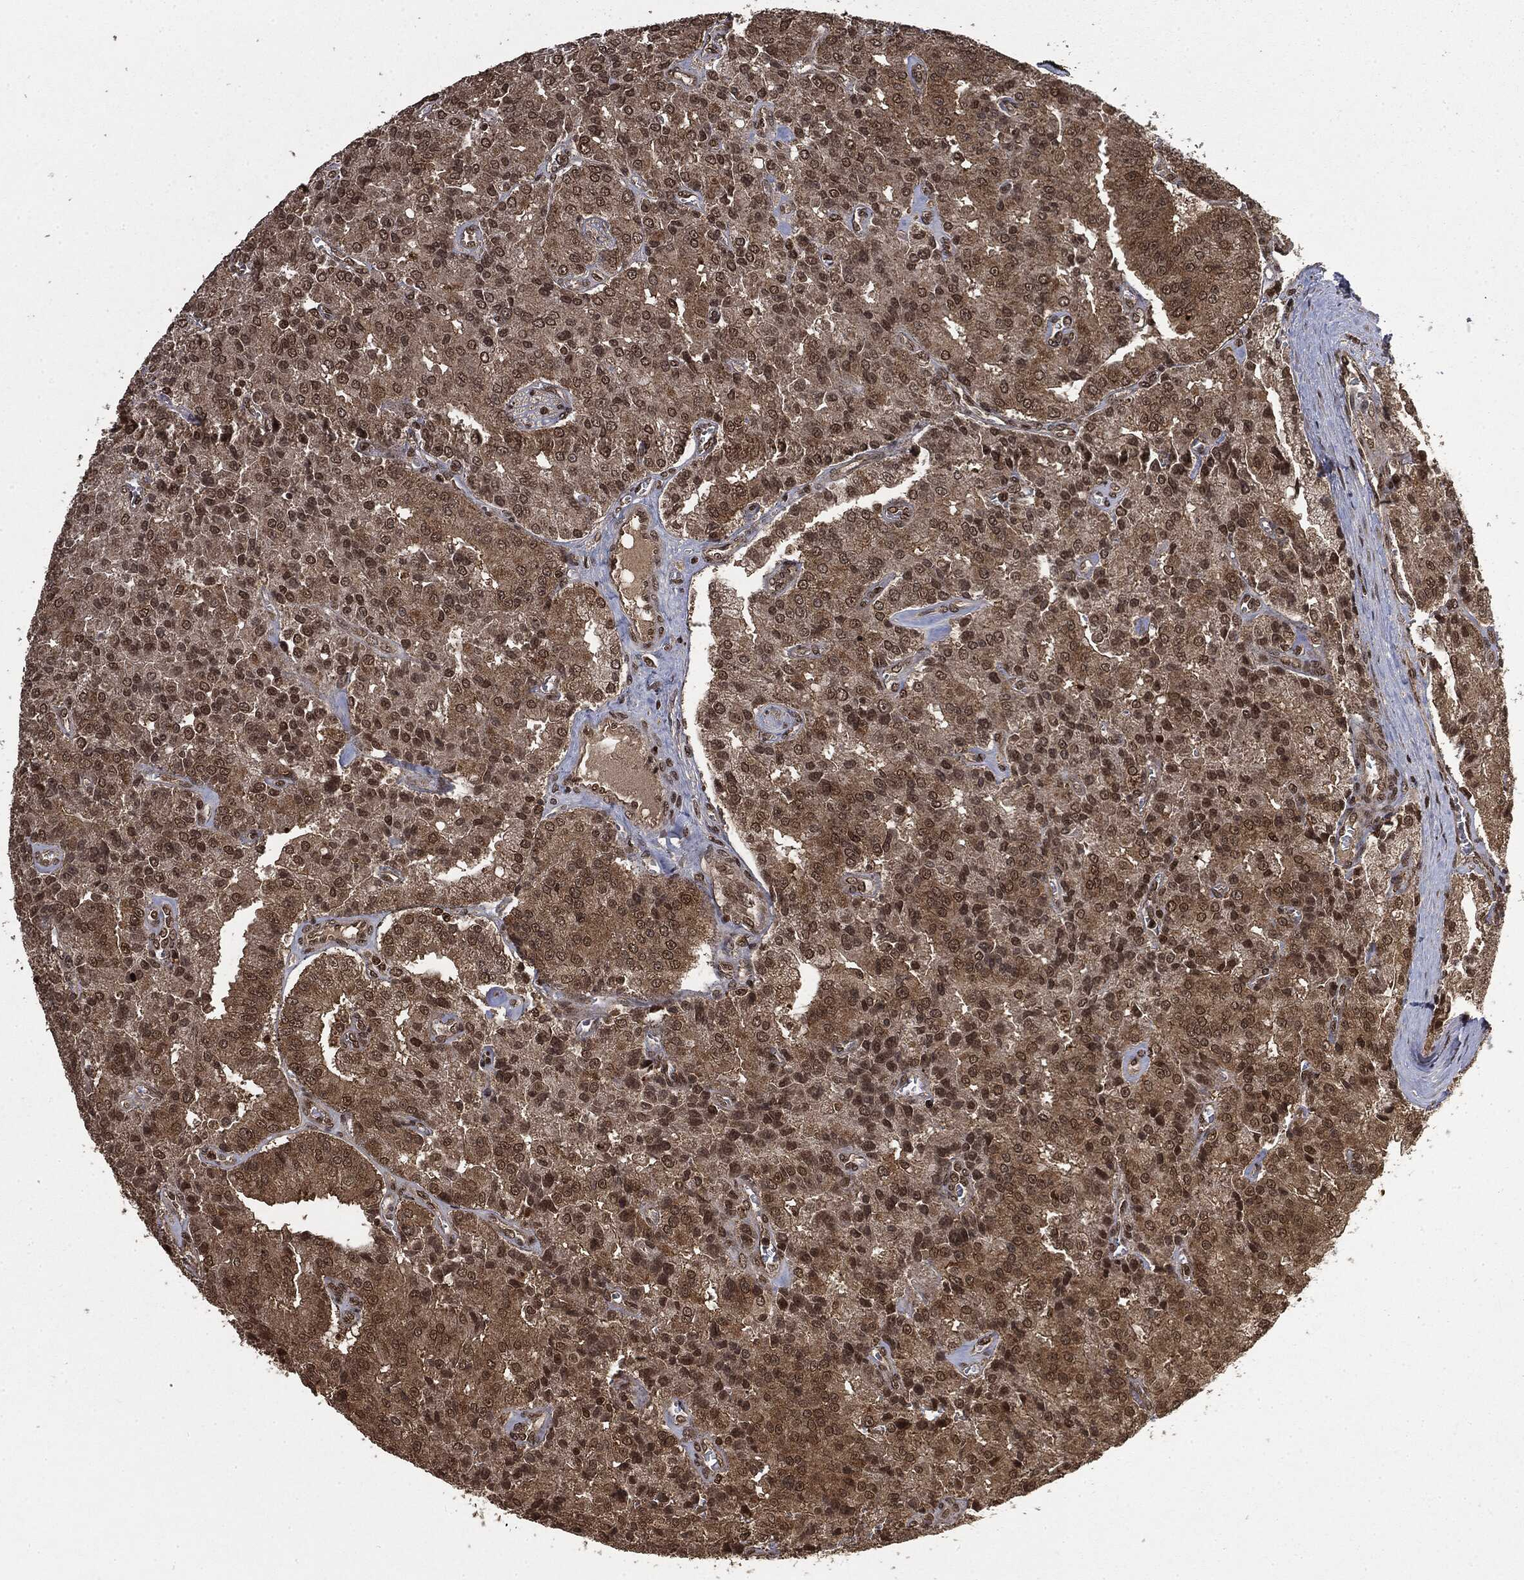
{"staining": {"intensity": "strong", "quantity": "<25%", "location": "nuclear"}, "tissue": "prostate cancer", "cell_type": "Tumor cells", "image_type": "cancer", "snomed": [{"axis": "morphology", "description": "Adenocarcinoma, NOS"}, {"axis": "topography", "description": "Prostate and seminal vesicle, NOS"}, {"axis": "topography", "description": "Prostate"}], "caption": "High-power microscopy captured an immunohistochemistry (IHC) photomicrograph of prostate cancer, revealing strong nuclear staining in about <25% of tumor cells.", "gene": "CTDP1", "patient": {"sex": "male", "age": 67}}